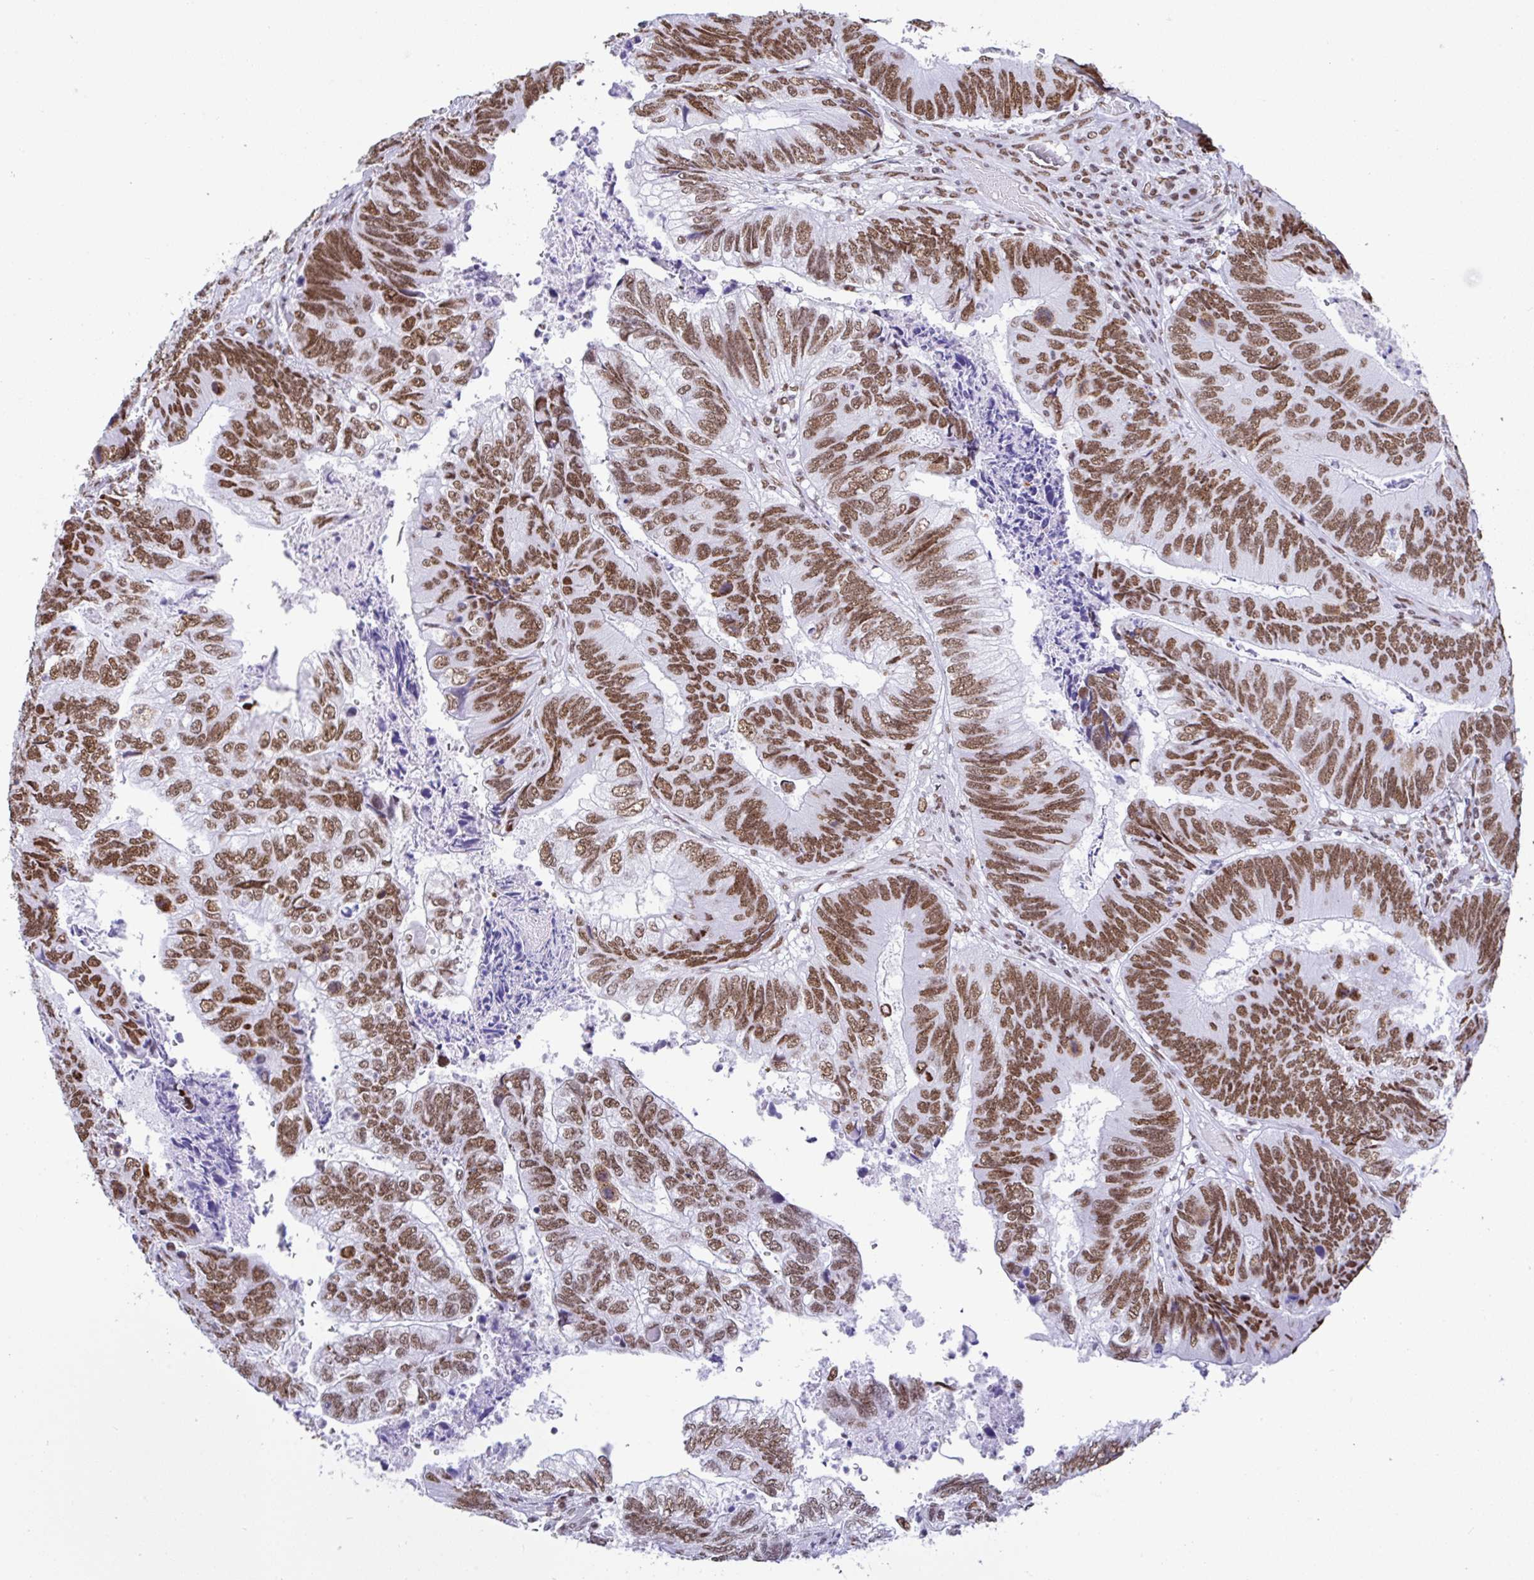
{"staining": {"intensity": "strong", "quantity": ">75%", "location": "nuclear"}, "tissue": "colorectal cancer", "cell_type": "Tumor cells", "image_type": "cancer", "snomed": [{"axis": "morphology", "description": "Adenocarcinoma, NOS"}, {"axis": "topography", "description": "Colon"}], "caption": "About >75% of tumor cells in human adenocarcinoma (colorectal) demonstrate strong nuclear protein positivity as visualized by brown immunohistochemical staining.", "gene": "DDX52", "patient": {"sex": "female", "age": 67}}